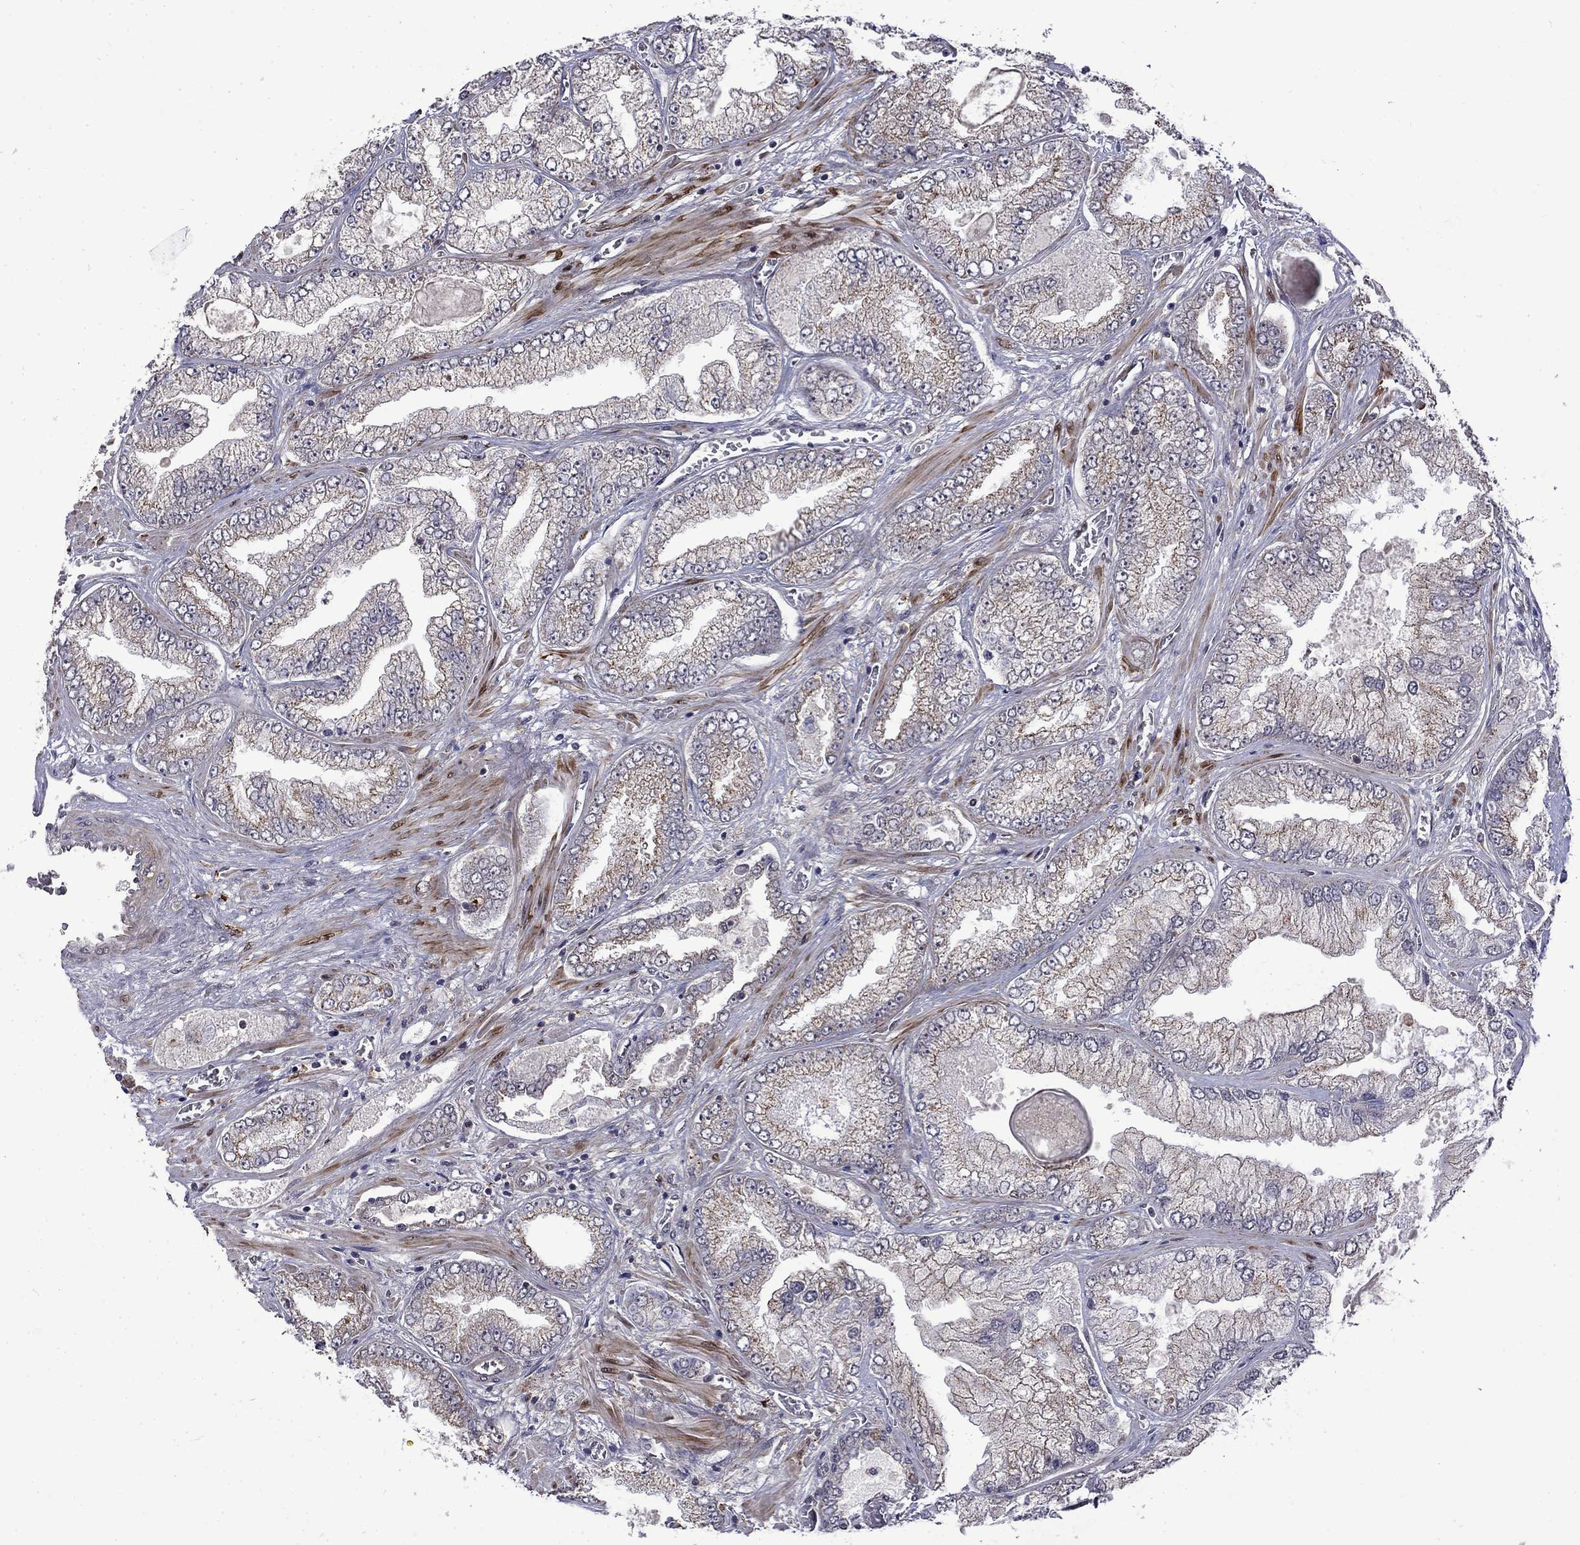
{"staining": {"intensity": "moderate", "quantity": "<25%", "location": "cytoplasmic/membranous,nuclear"}, "tissue": "prostate cancer", "cell_type": "Tumor cells", "image_type": "cancer", "snomed": [{"axis": "morphology", "description": "Adenocarcinoma, Low grade"}, {"axis": "topography", "description": "Prostate"}], "caption": "Immunohistochemical staining of human prostate cancer (adenocarcinoma (low-grade)) displays low levels of moderate cytoplasmic/membranous and nuclear protein positivity in about <25% of tumor cells.", "gene": "KPNA3", "patient": {"sex": "male", "age": 57}}